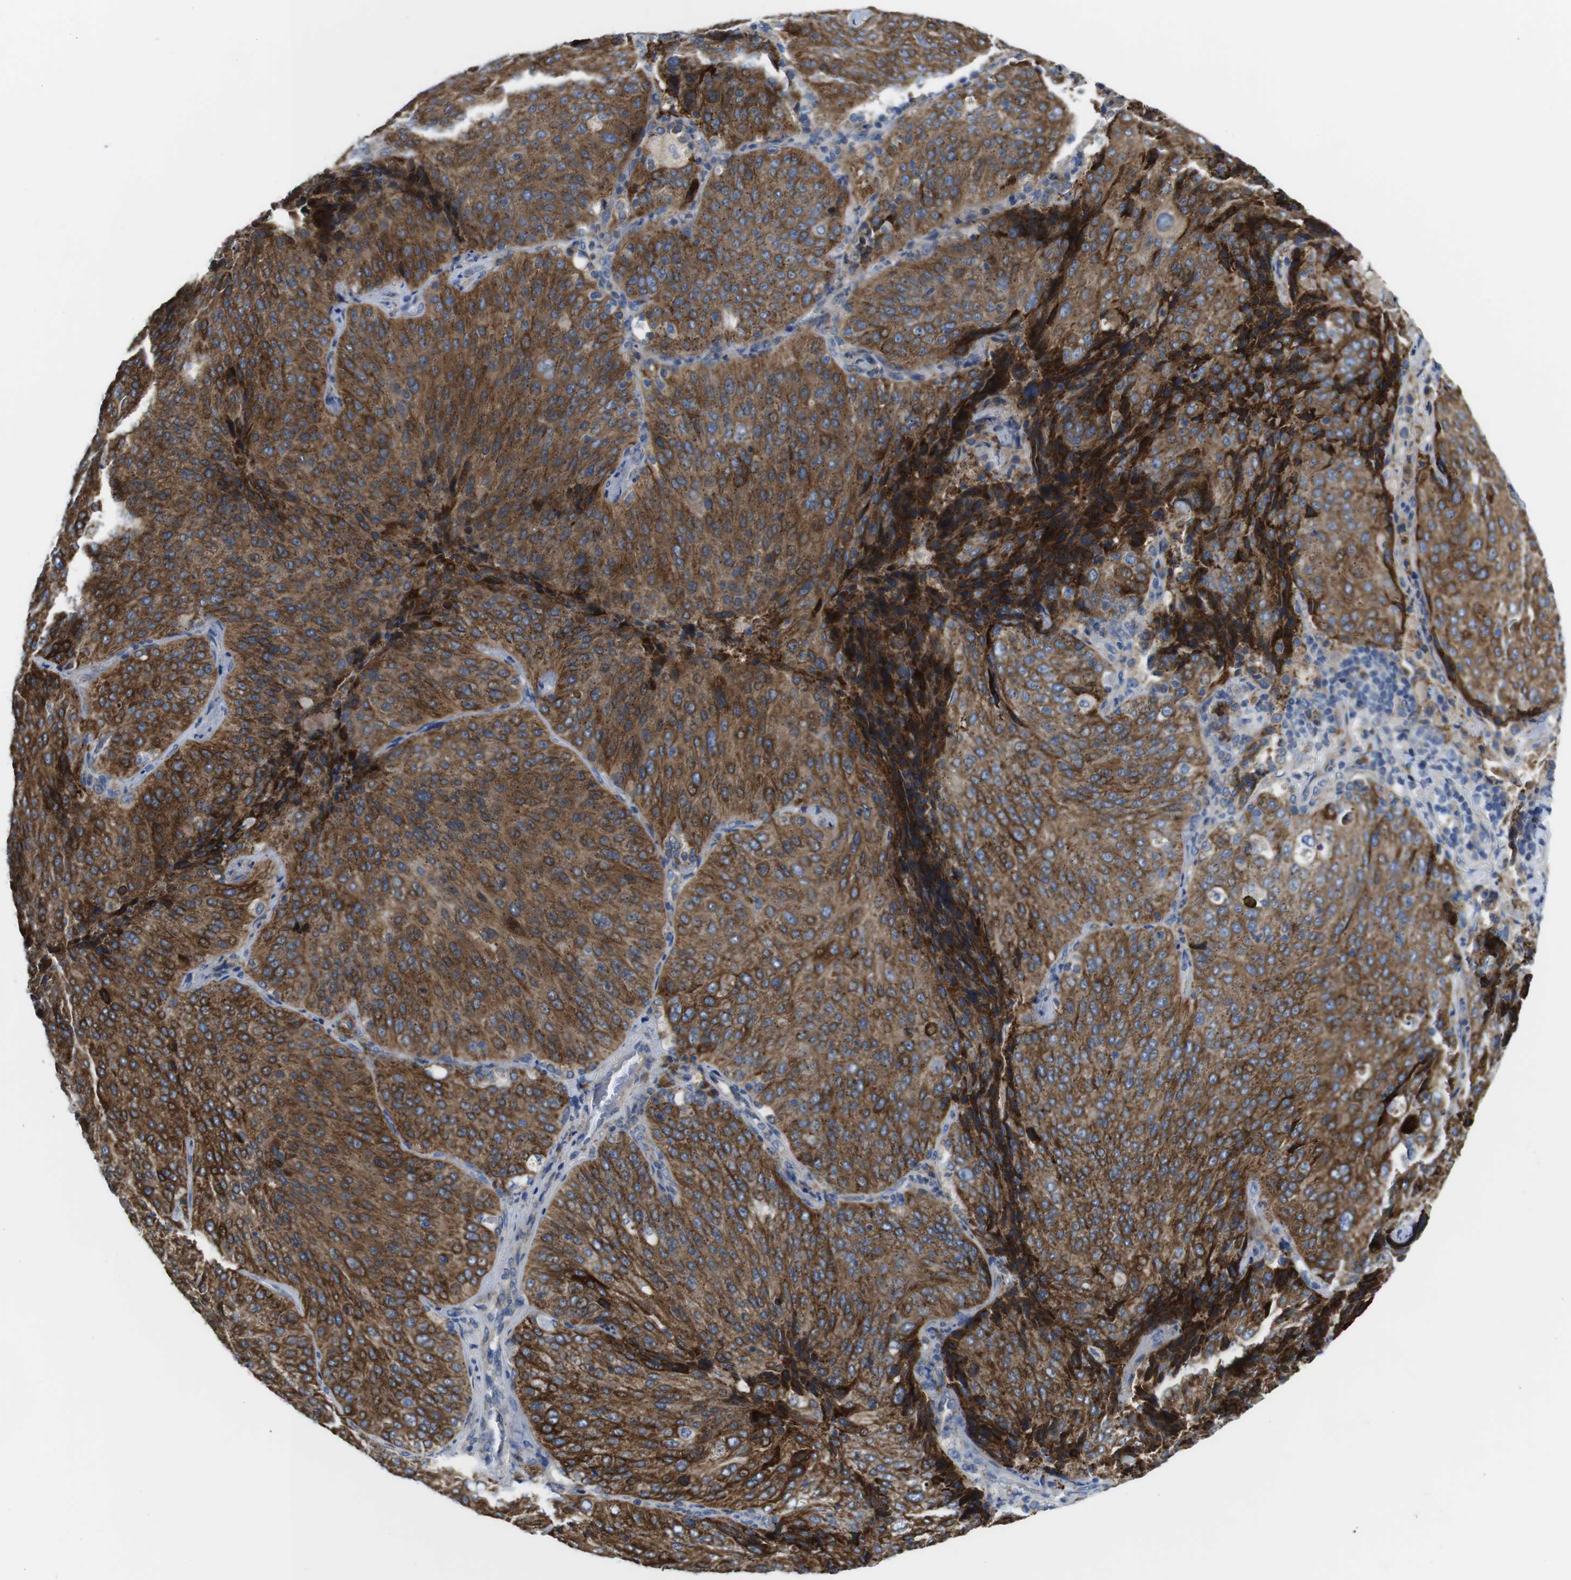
{"staining": {"intensity": "strong", "quantity": ">75%", "location": "cytoplasmic/membranous"}, "tissue": "lung cancer", "cell_type": "Tumor cells", "image_type": "cancer", "snomed": [{"axis": "morphology", "description": "Squamous cell carcinoma, NOS"}, {"axis": "topography", "description": "Lung"}], "caption": "Protein expression analysis of lung cancer demonstrates strong cytoplasmic/membranous positivity in approximately >75% of tumor cells.", "gene": "DDRGK1", "patient": {"sex": "male", "age": 54}}